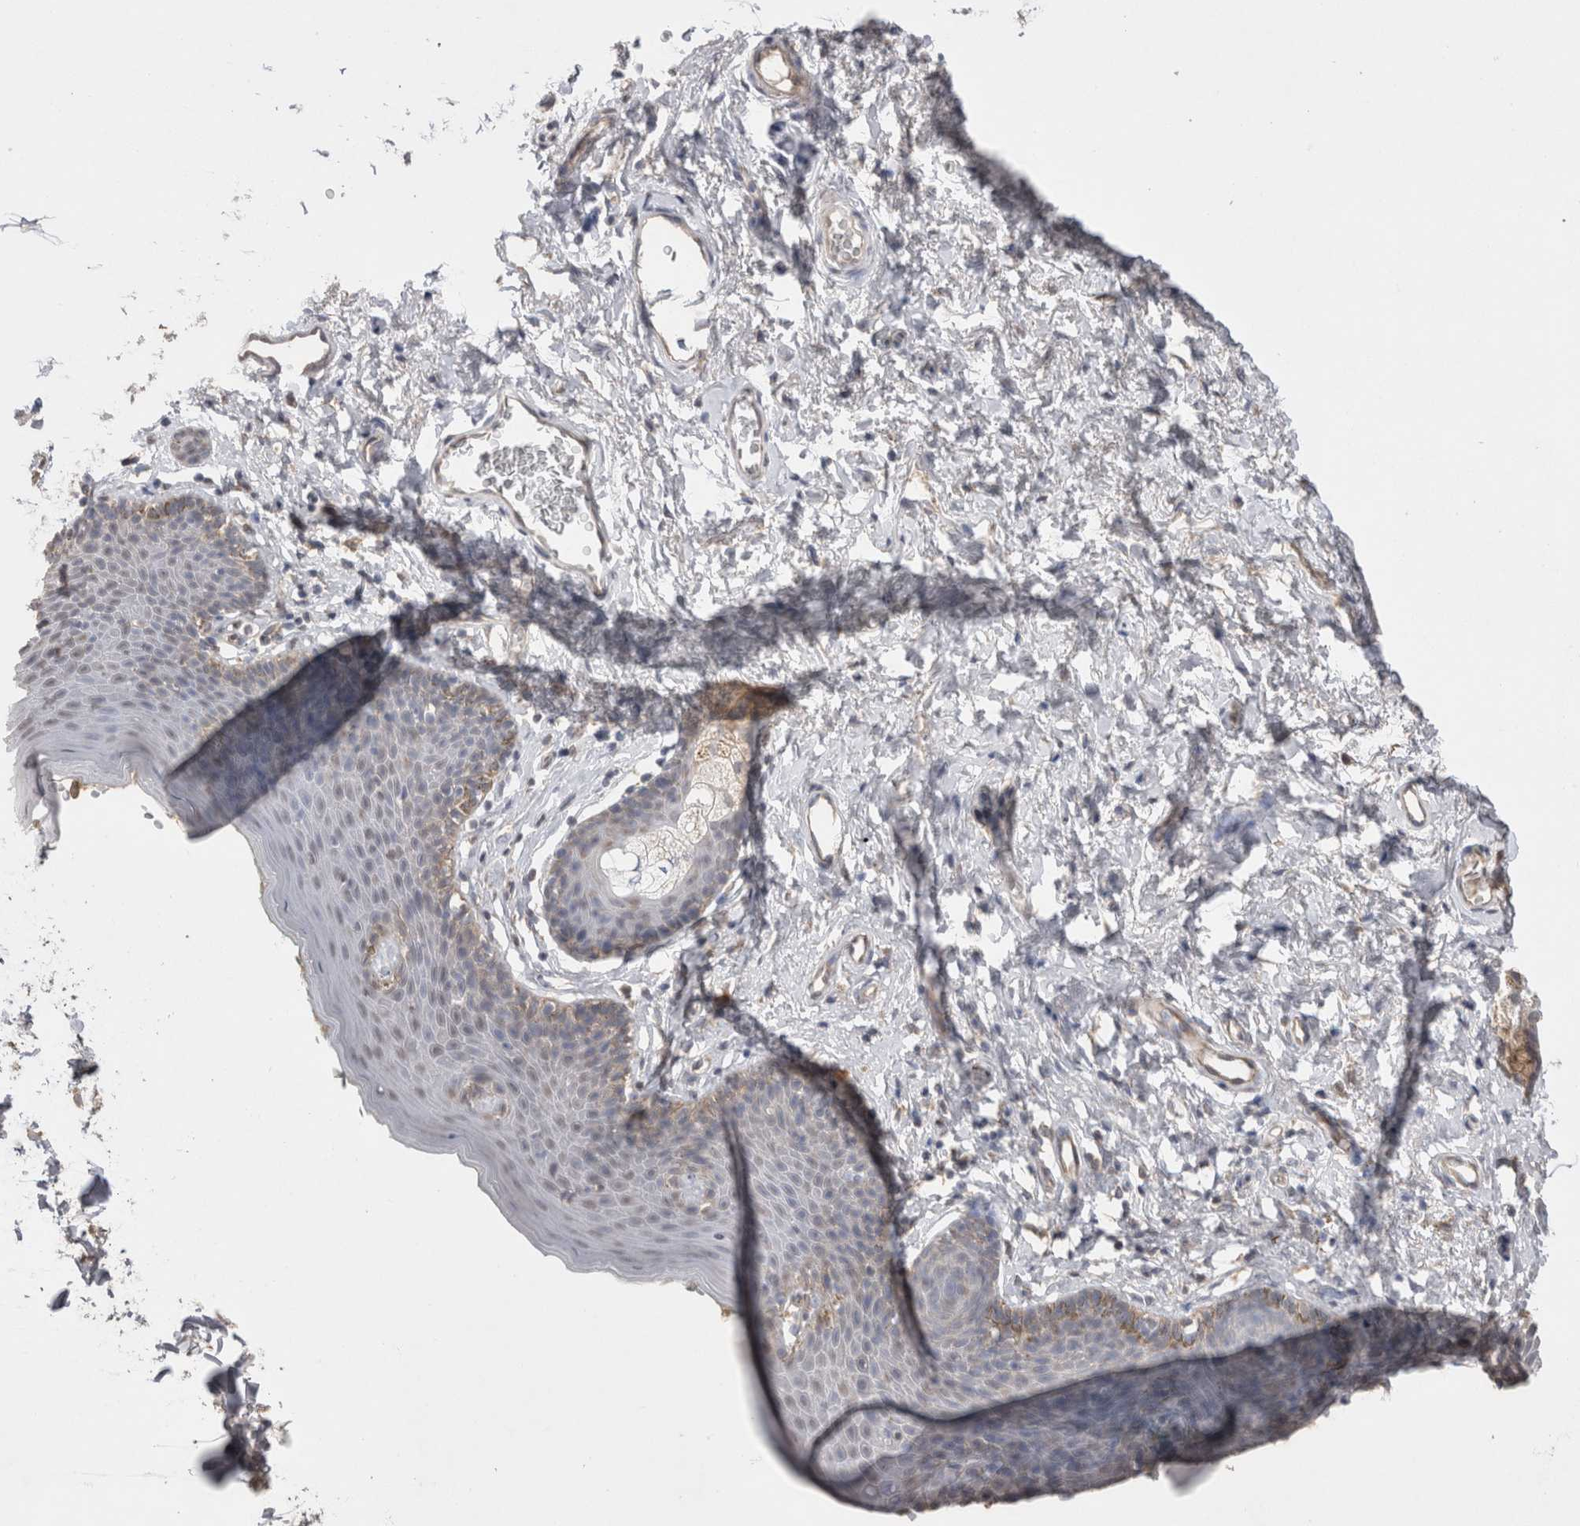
{"staining": {"intensity": "weak", "quantity": "25%-75%", "location": "cytoplasmic/membranous"}, "tissue": "skin", "cell_type": "Epidermal cells", "image_type": "normal", "snomed": [{"axis": "morphology", "description": "Normal tissue, NOS"}, {"axis": "topography", "description": "Vulva"}], "caption": "The immunohistochemical stain shows weak cytoplasmic/membranous expression in epidermal cells of benign skin. (DAB (3,3'-diaminobenzidine) IHC with brightfield microscopy, high magnification).", "gene": "NOMO1", "patient": {"sex": "female", "age": 66}}